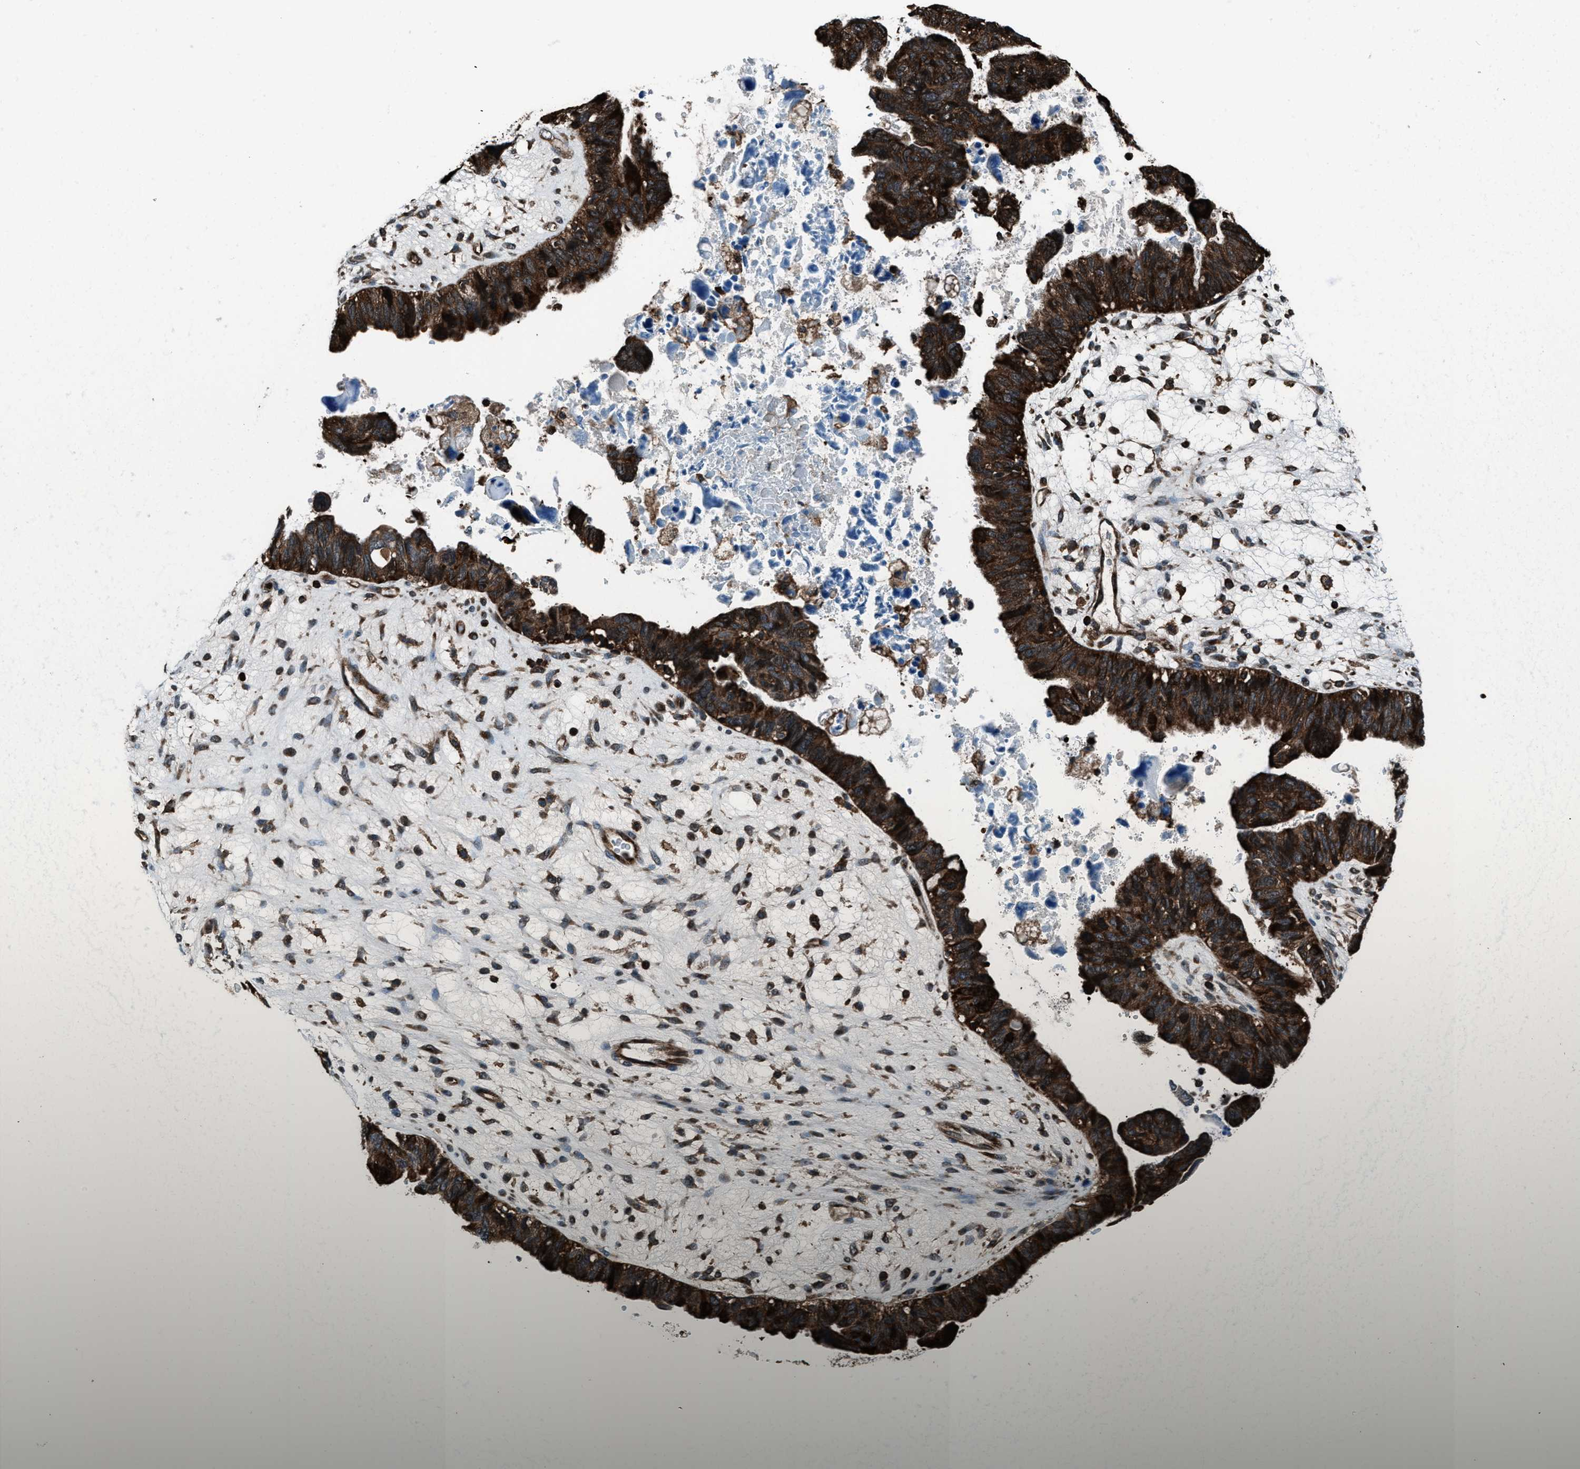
{"staining": {"intensity": "strong", "quantity": ">75%", "location": "cytoplasmic/membranous,nuclear"}, "tissue": "ovarian cancer", "cell_type": "Tumor cells", "image_type": "cancer", "snomed": [{"axis": "morphology", "description": "Cystadenocarcinoma, serous, NOS"}, {"axis": "topography", "description": "Ovary"}], "caption": "A high-resolution image shows immunohistochemistry staining of serous cystadenocarcinoma (ovarian), which reveals strong cytoplasmic/membranous and nuclear staining in about >75% of tumor cells. The protein is shown in brown color, while the nuclei are stained blue.", "gene": "SNX30", "patient": {"sex": "female", "age": 79}}